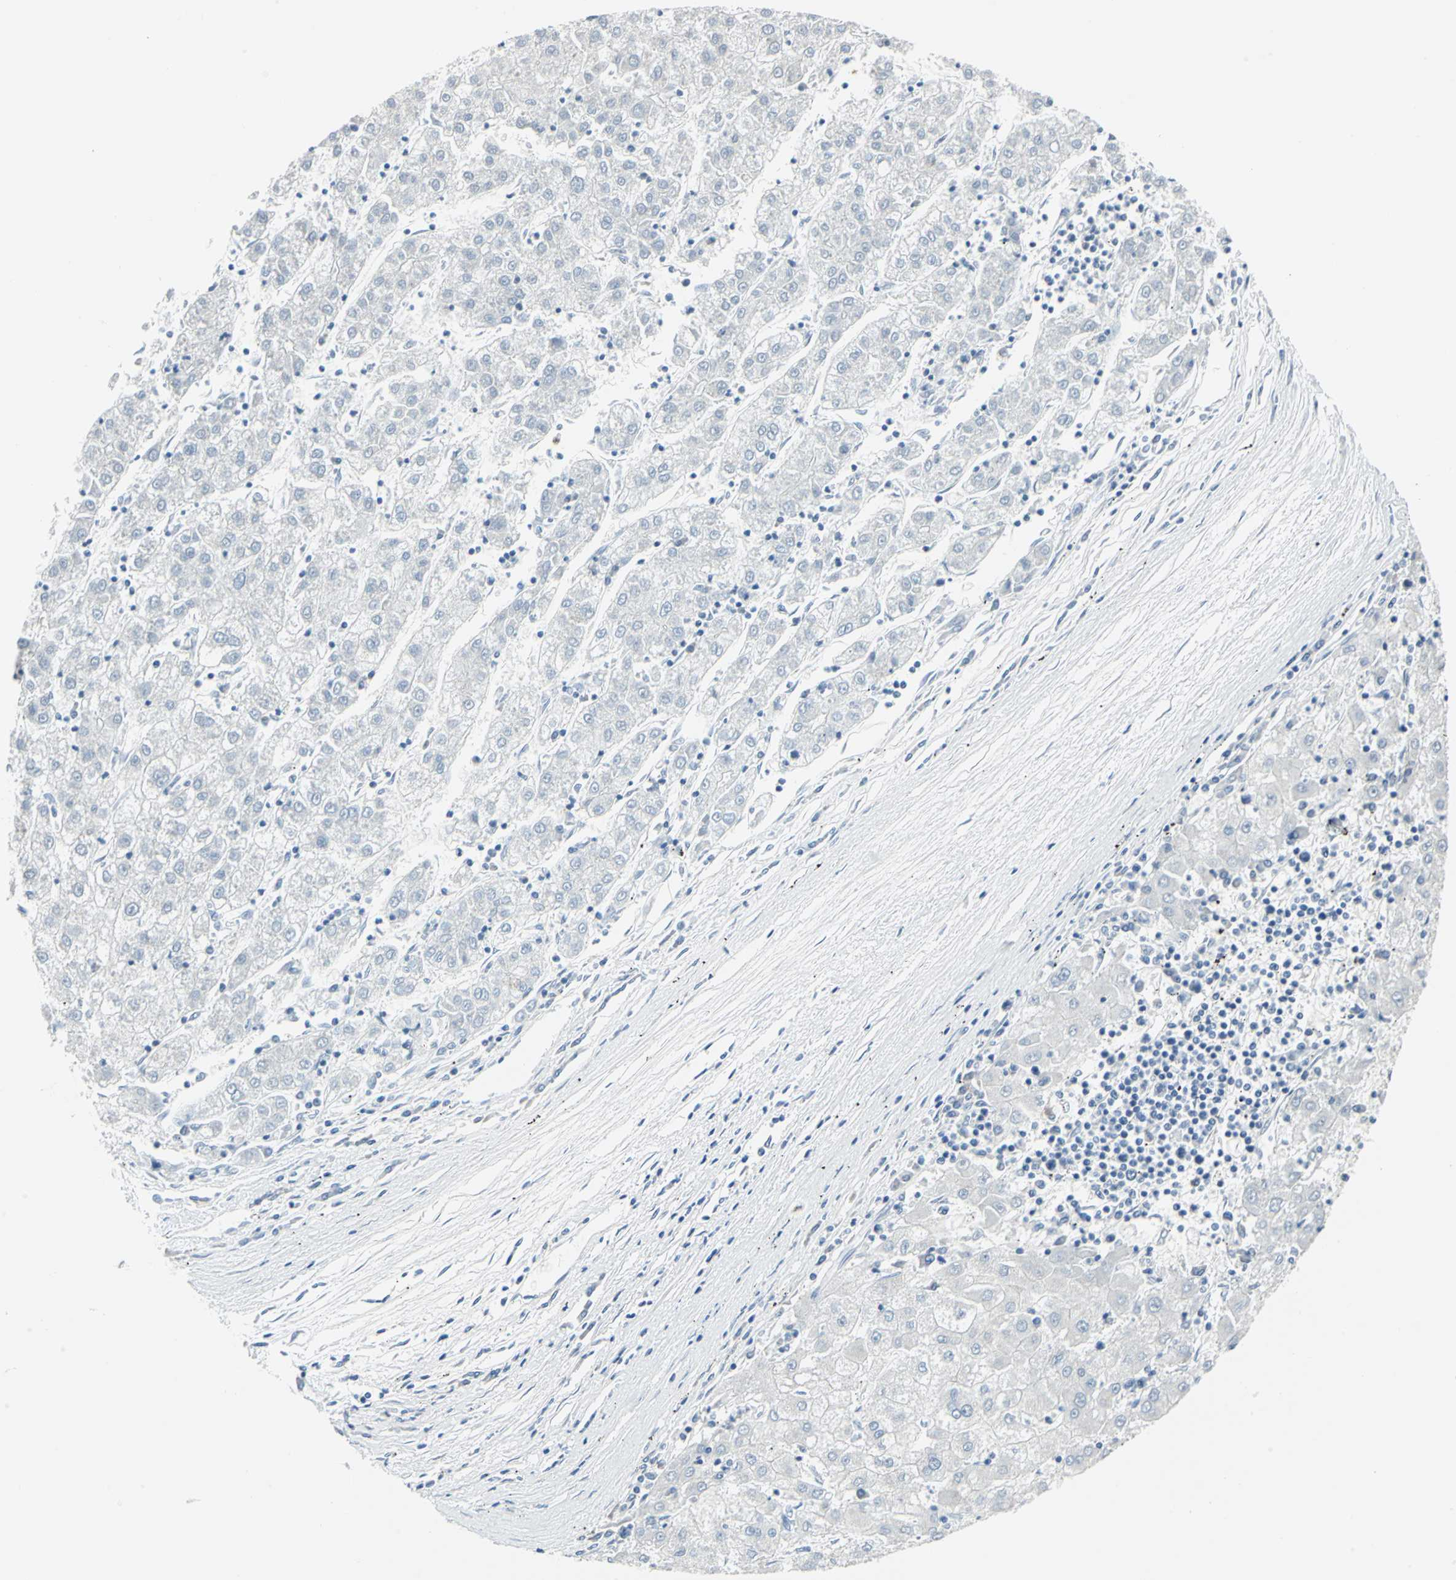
{"staining": {"intensity": "negative", "quantity": "none", "location": "none"}, "tissue": "liver cancer", "cell_type": "Tumor cells", "image_type": "cancer", "snomed": [{"axis": "morphology", "description": "Carcinoma, Hepatocellular, NOS"}, {"axis": "topography", "description": "Liver"}], "caption": "Immunohistochemistry of liver cancer demonstrates no staining in tumor cells.", "gene": "GPR3", "patient": {"sex": "male", "age": 72}}